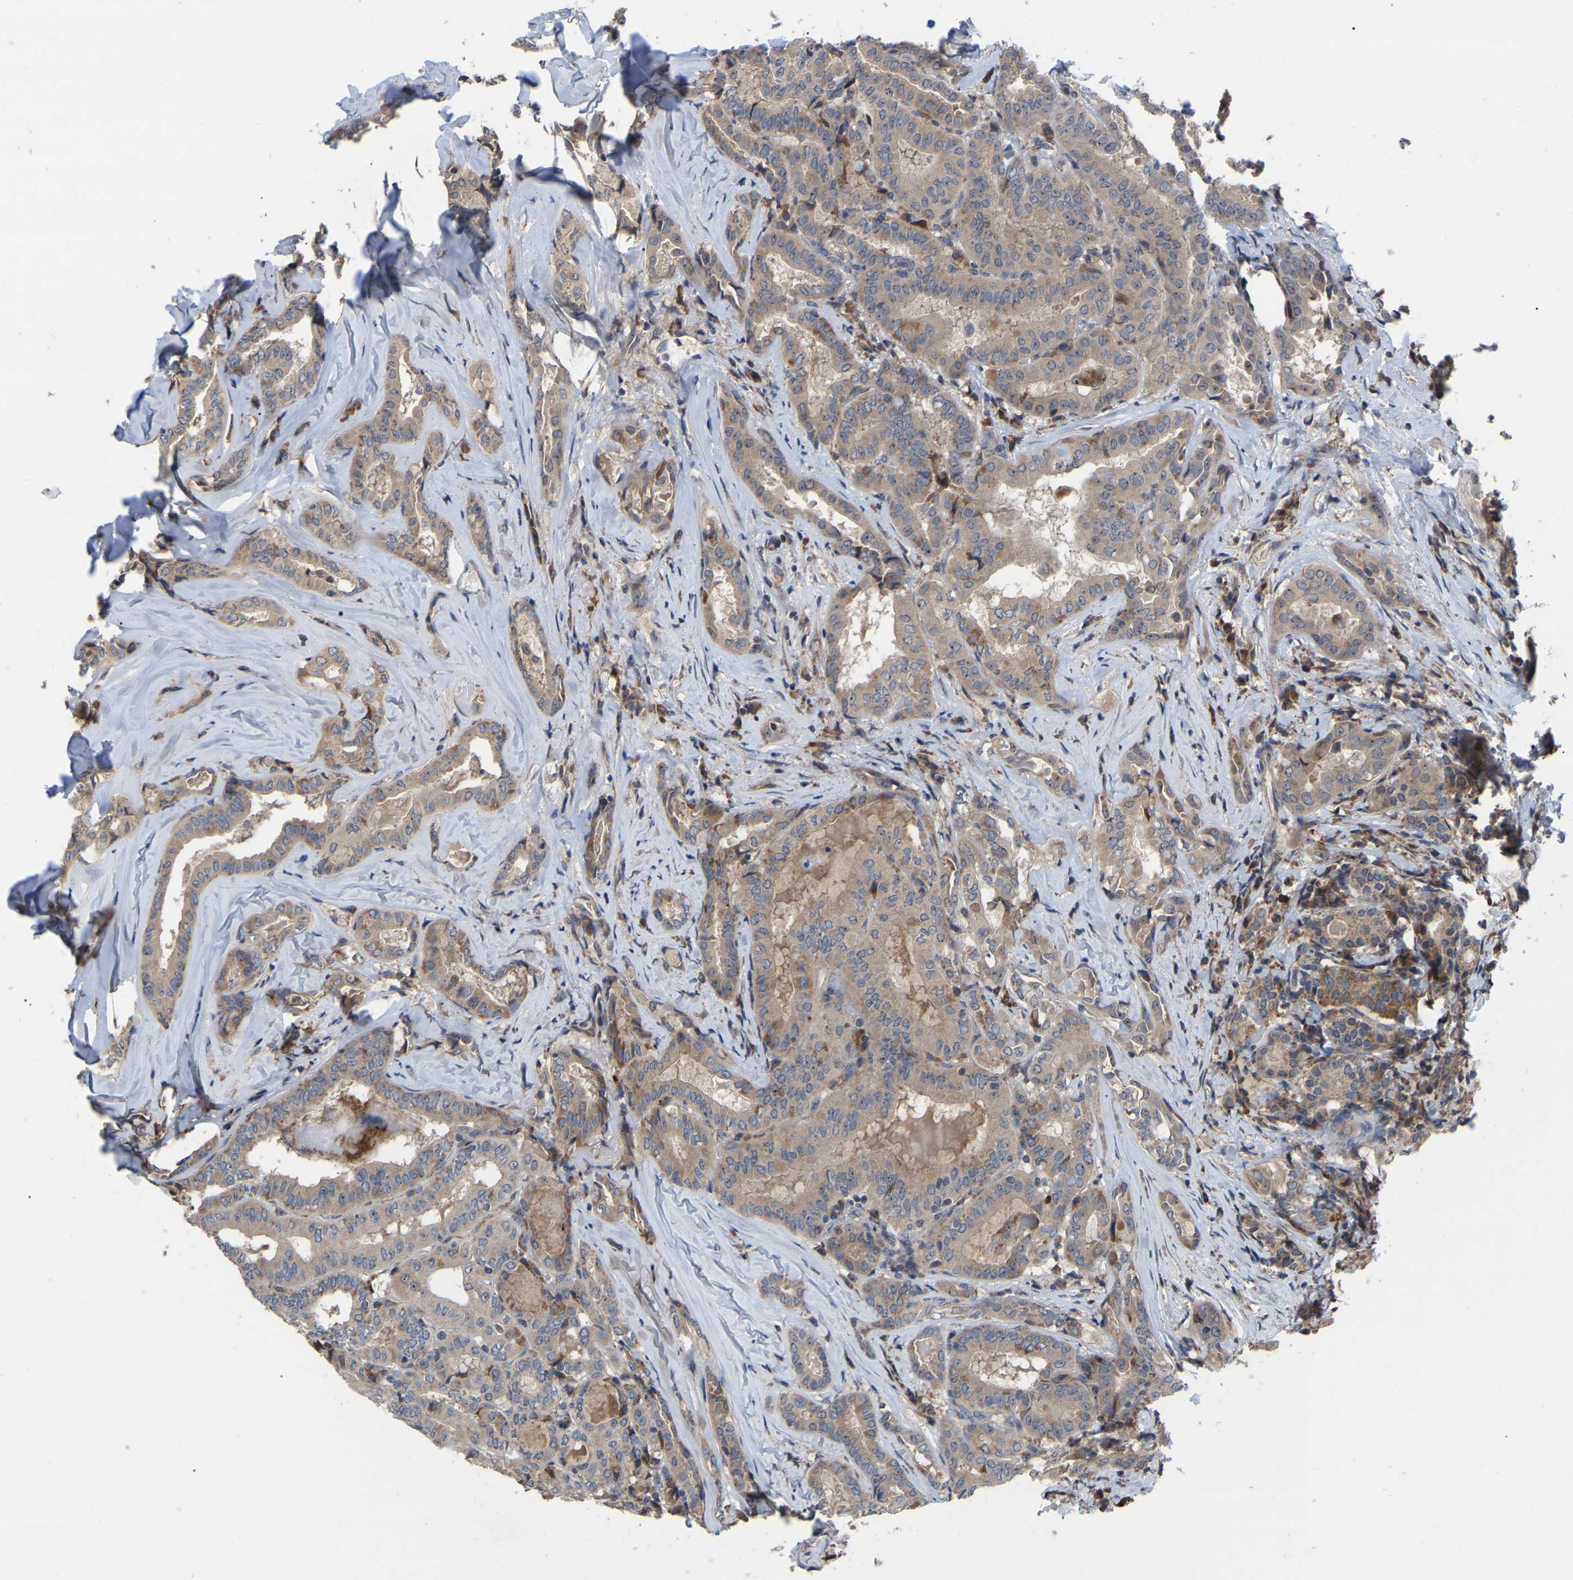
{"staining": {"intensity": "weak", "quantity": ">75%", "location": "cytoplasmic/membranous"}, "tissue": "thyroid cancer", "cell_type": "Tumor cells", "image_type": "cancer", "snomed": [{"axis": "morphology", "description": "Papillary adenocarcinoma, NOS"}, {"axis": "topography", "description": "Thyroid gland"}], "caption": "Tumor cells demonstrate weak cytoplasmic/membranous staining in approximately >75% of cells in papillary adenocarcinoma (thyroid). The staining is performed using DAB brown chromogen to label protein expression. The nuclei are counter-stained blue using hematoxylin.", "gene": "NOP53", "patient": {"sex": "female", "age": 42}}